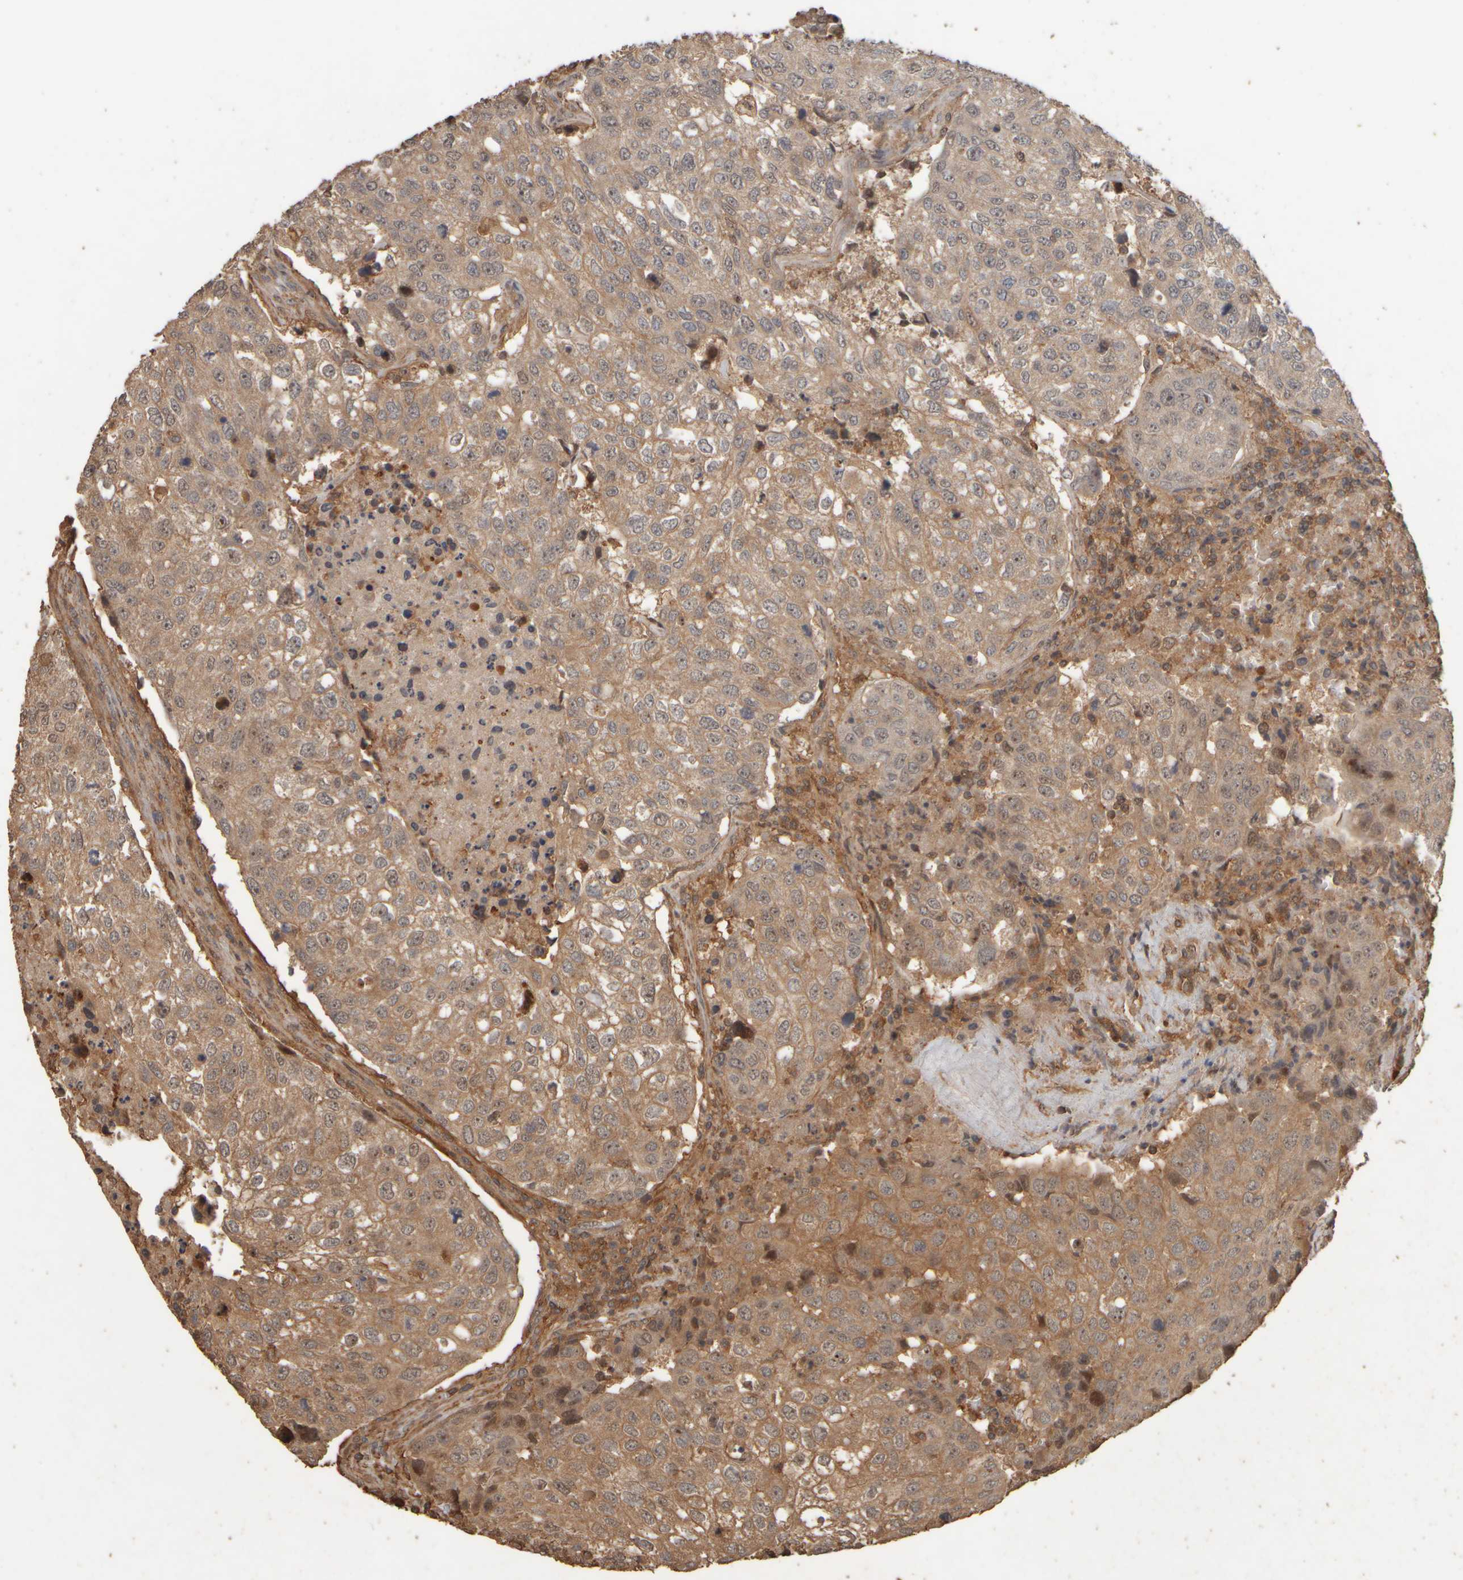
{"staining": {"intensity": "moderate", "quantity": ">75%", "location": "cytoplasmic/membranous,nuclear"}, "tissue": "urothelial cancer", "cell_type": "Tumor cells", "image_type": "cancer", "snomed": [{"axis": "morphology", "description": "Urothelial carcinoma, High grade"}, {"axis": "topography", "description": "Lymph node"}, {"axis": "topography", "description": "Urinary bladder"}], "caption": "Protein staining of urothelial carcinoma (high-grade) tissue displays moderate cytoplasmic/membranous and nuclear staining in approximately >75% of tumor cells.", "gene": "SPHK1", "patient": {"sex": "male", "age": 51}}